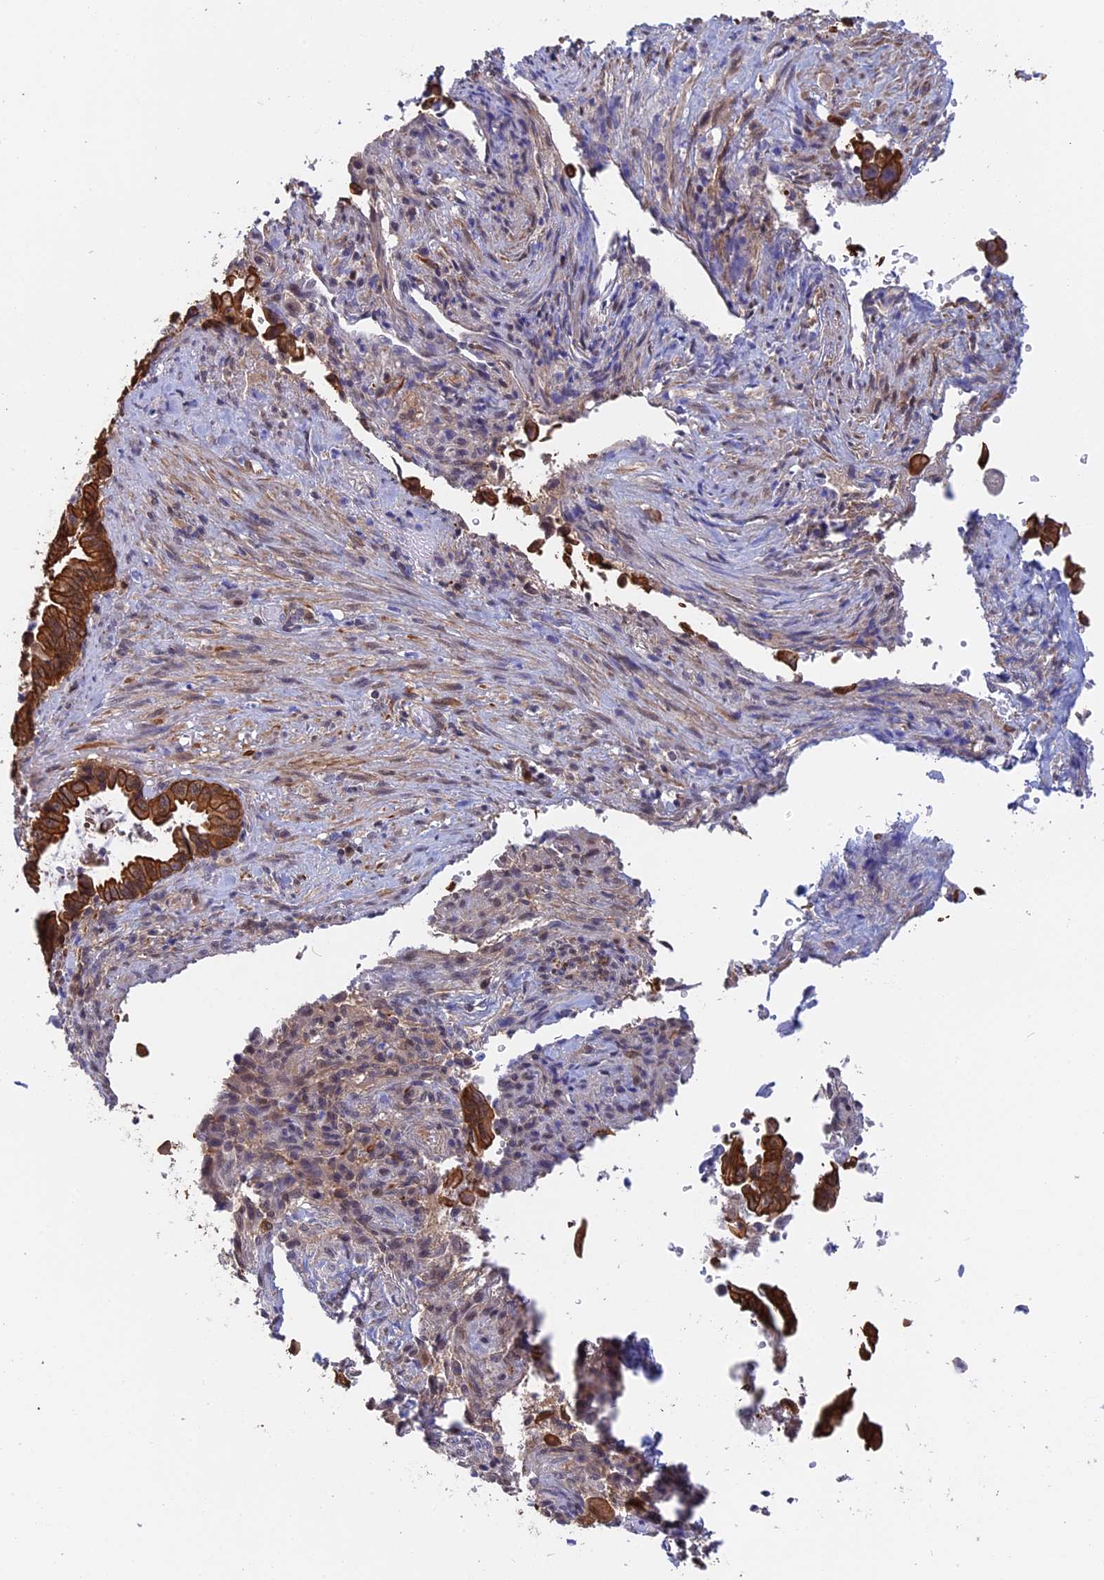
{"staining": {"intensity": "strong", "quantity": ">75%", "location": "cytoplasmic/membranous"}, "tissue": "pancreatic cancer", "cell_type": "Tumor cells", "image_type": "cancer", "snomed": [{"axis": "morphology", "description": "Adenocarcinoma, NOS"}, {"axis": "topography", "description": "Pancreas"}], "caption": "IHC (DAB (3,3'-diaminobenzidine)) staining of pancreatic cancer displays strong cytoplasmic/membranous protein positivity in approximately >75% of tumor cells.", "gene": "STUB1", "patient": {"sex": "male", "age": 70}}